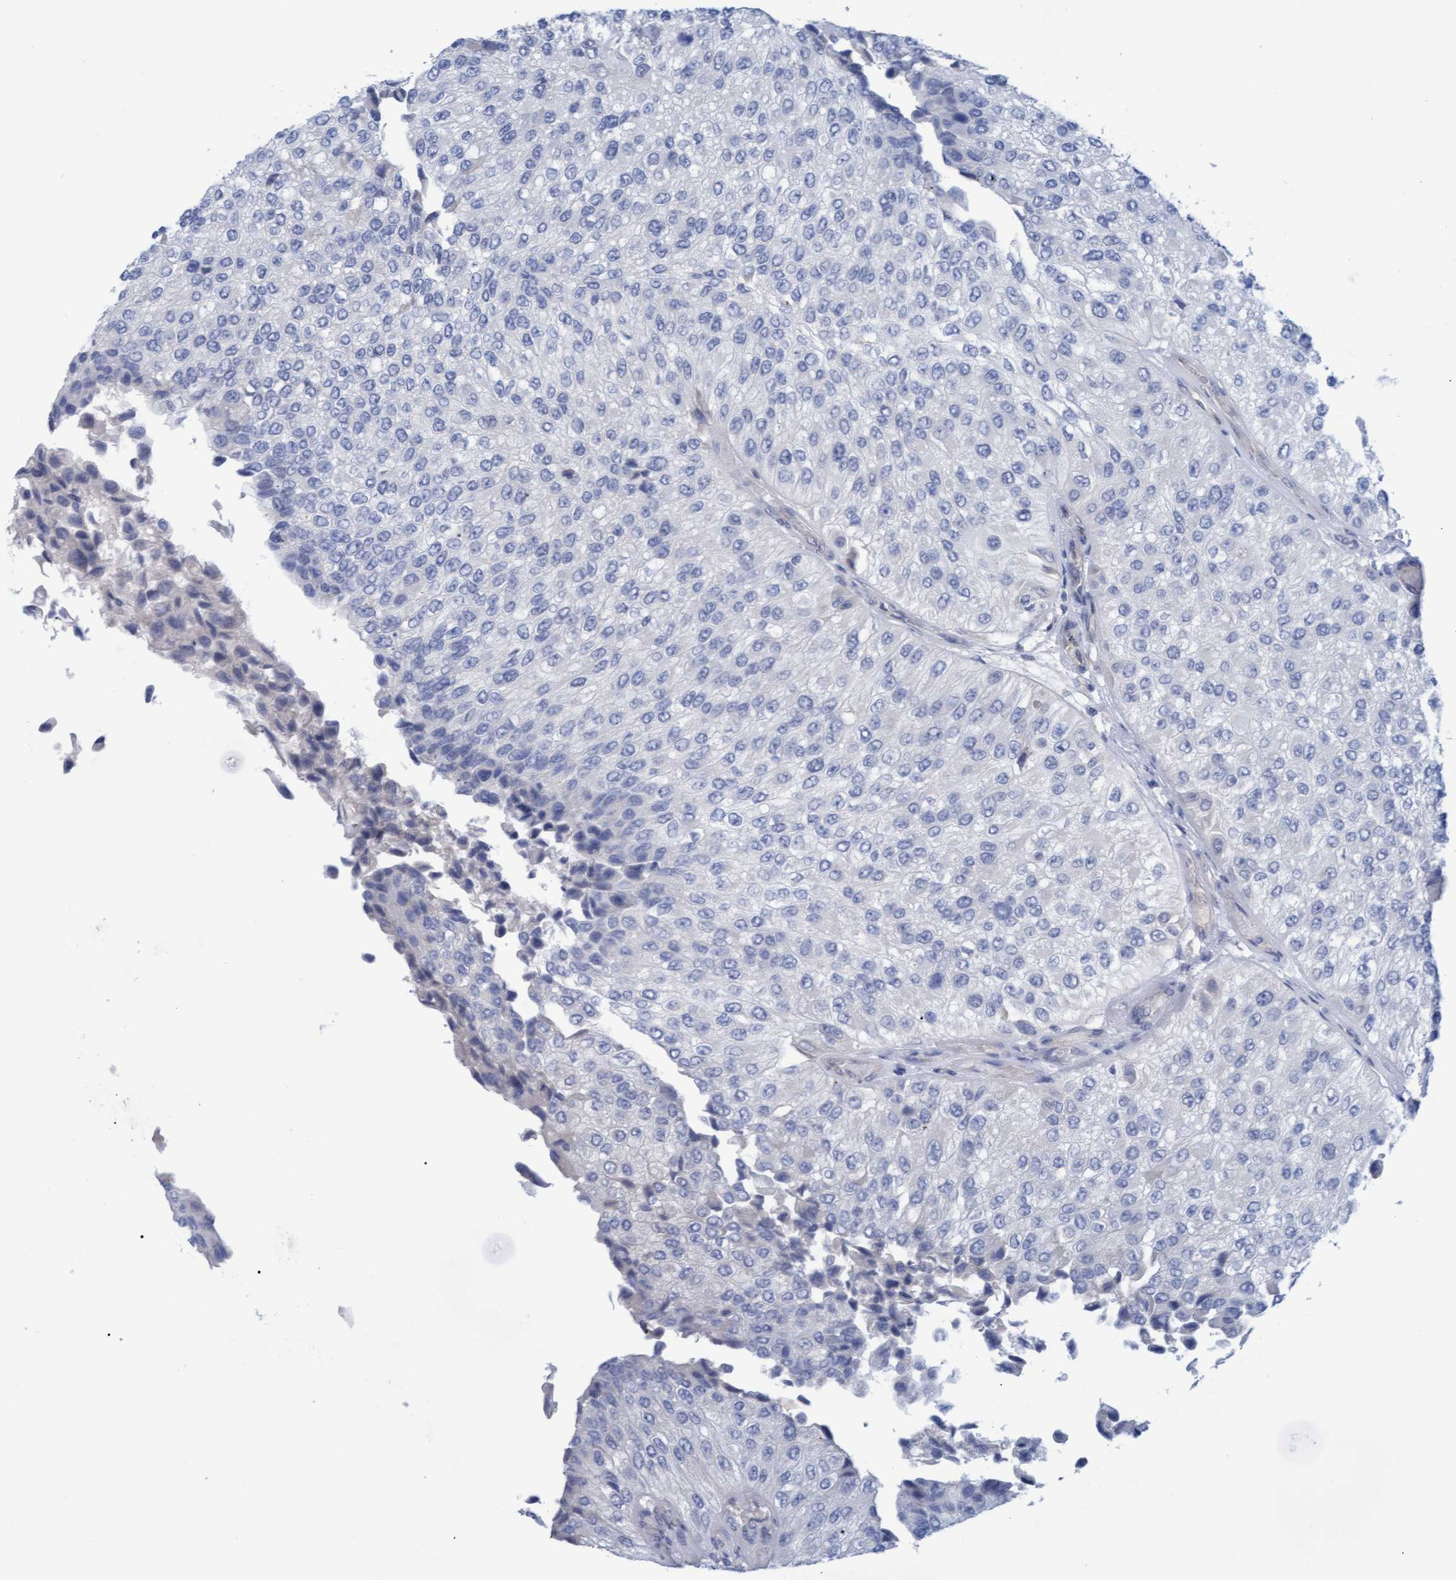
{"staining": {"intensity": "negative", "quantity": "none", "location": "none"}, "tissue": "urothelial cancer", "cell_type": "Tumor cells", "image_type": "cancer", "snomed": [{"axis": "morphology", "description": "Urothelial carcinoma, High grade"}, {"axis": "topography", "description": "Kidney"}, {"axis": "topography", "description": "Urinary bladder"}], "caption": "Tumor cells show no significant expression in urothelial carcinoma (high-grade).", "gene": "STXBP1", "patient": {"sex": "male", "age": 77}}